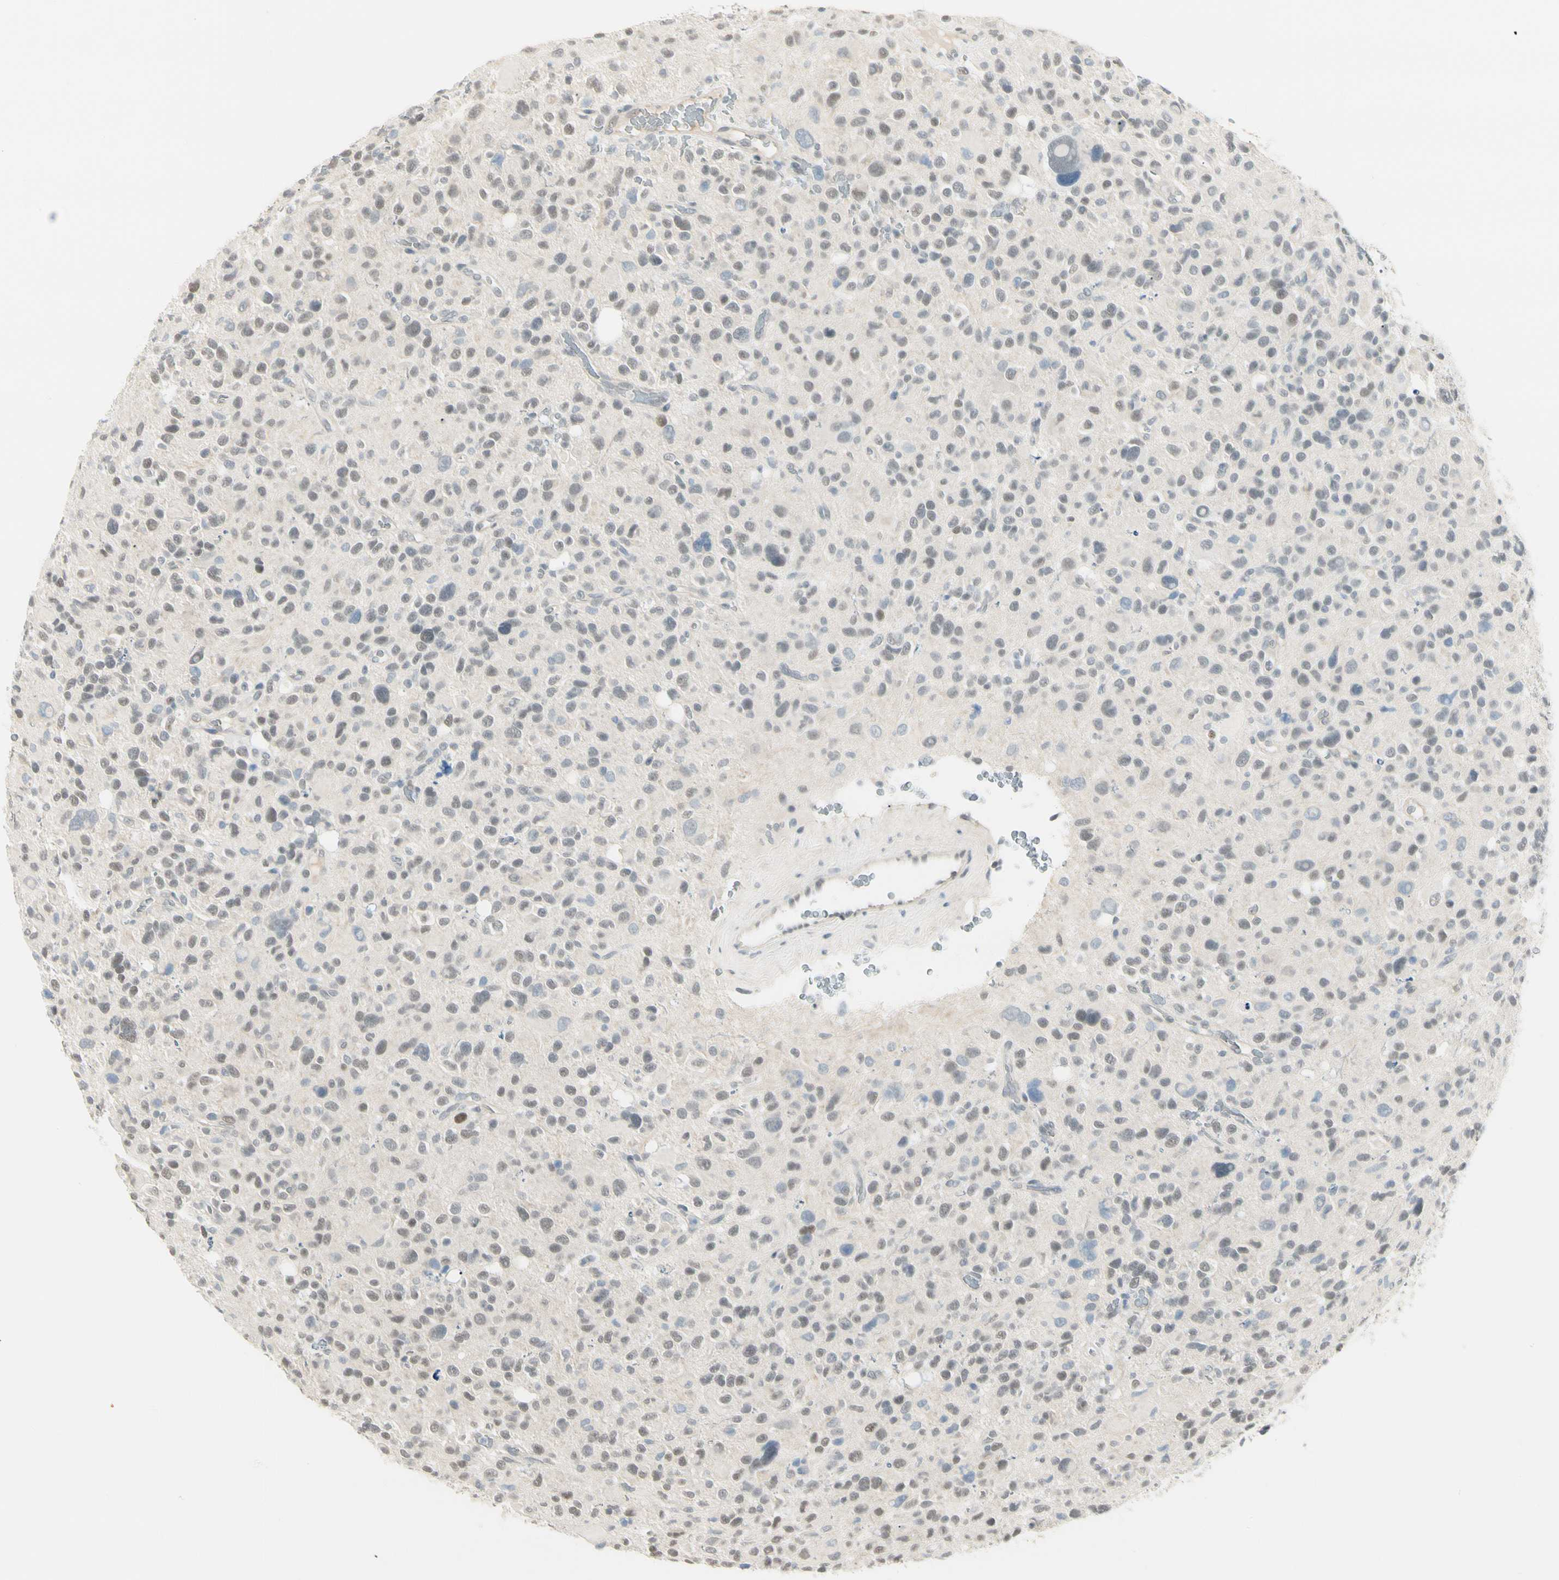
{"staining": {"intensity": "moderate", "quantity": "<25%", "location": "nuclear"}, "tissue": "glioma", "cell_type": "Tumor cells", "image_type": "cancer", "snomed": [{"axis": "morphology", "description": "Glioma, malignant, High grade"}, {"axis": "topography", "description": "Brain"}], "caption": "A histopathology image of human glioma stained for a protein demonstrates moderate nuclear brown staining in tumor cells.", "gene": "ASPN", "patient": {"sex": "male", "age": 48}}